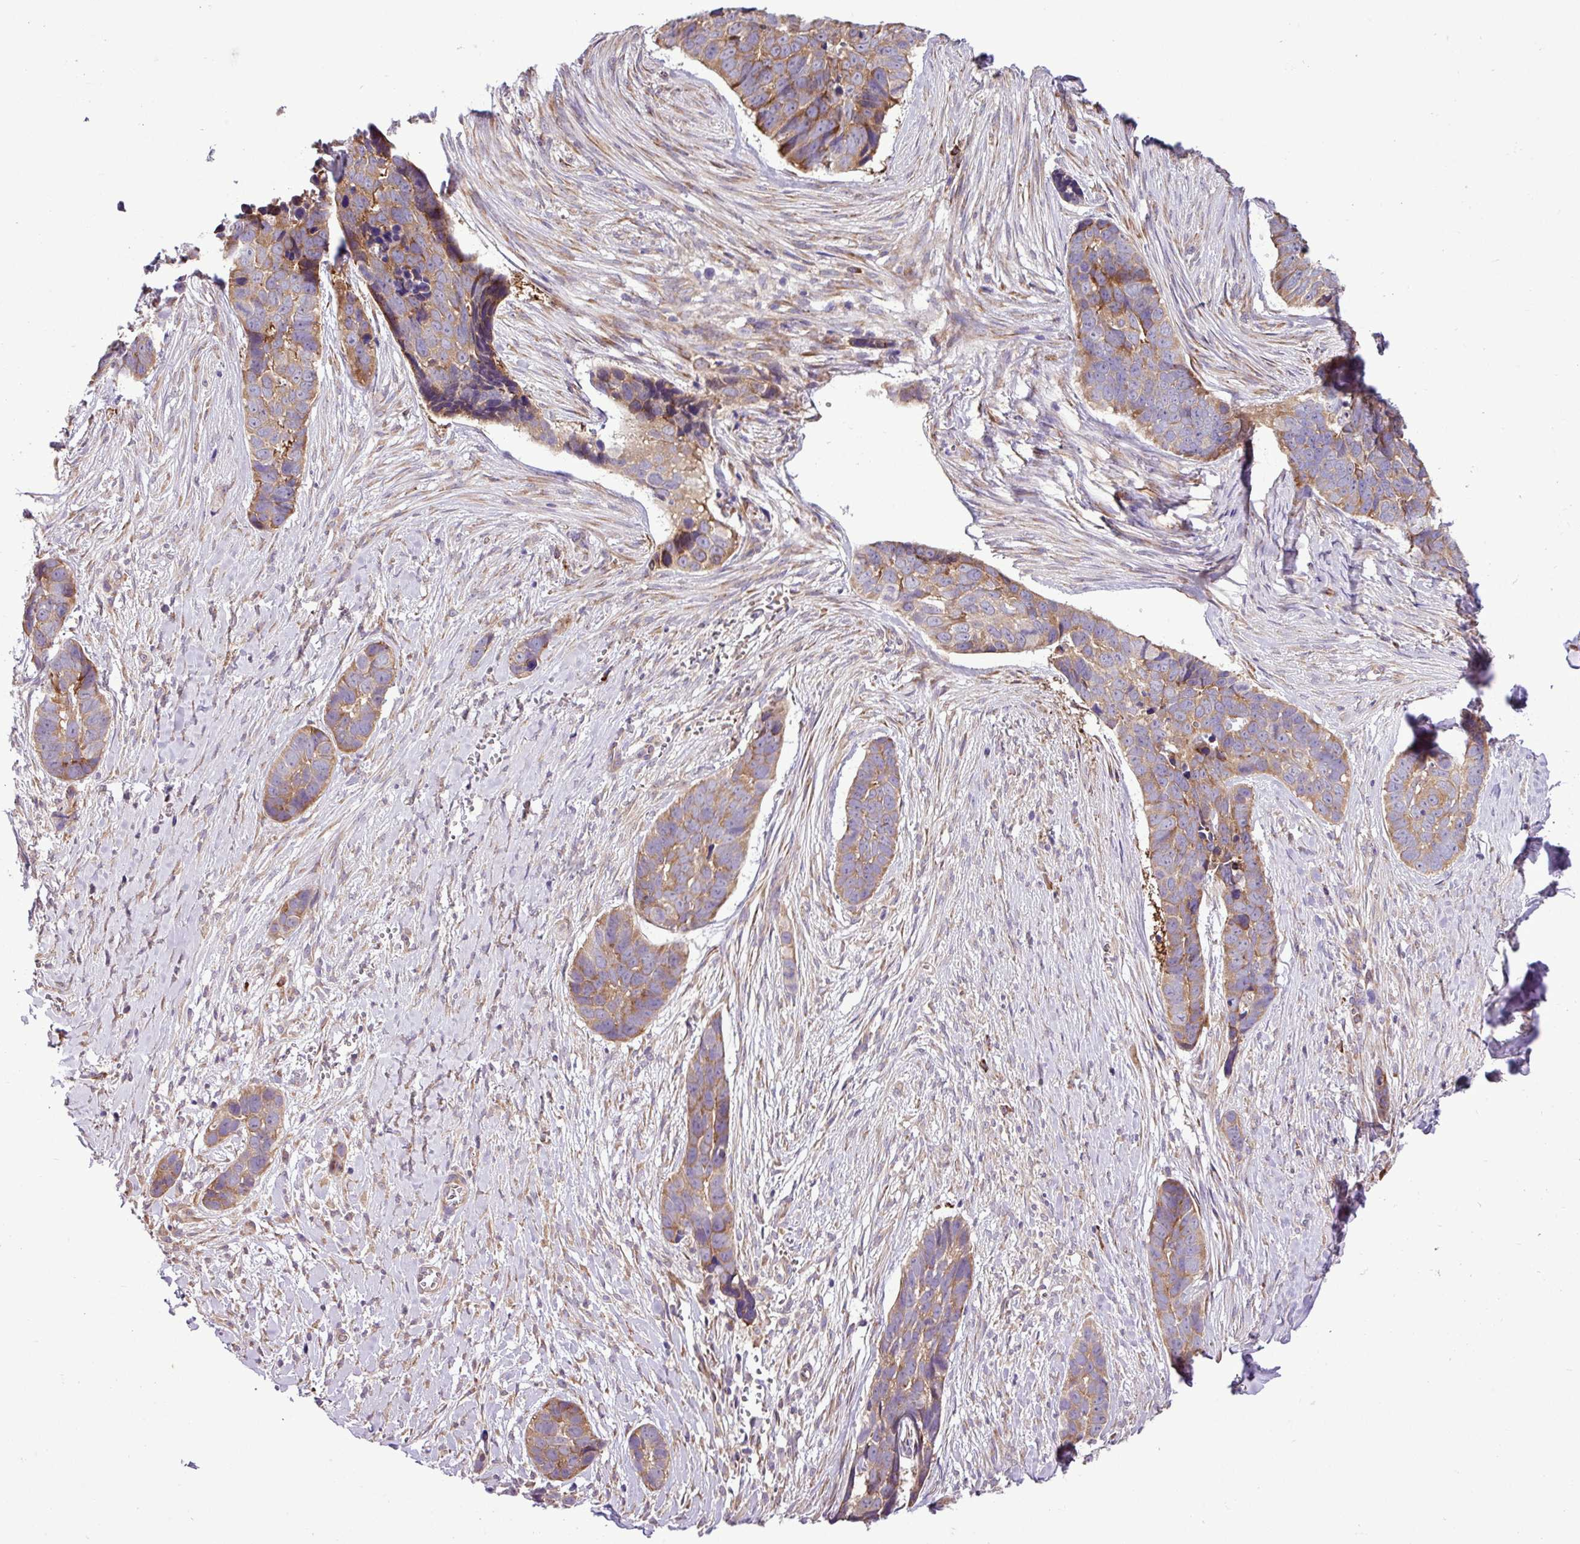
{"staining": {"intensity": "moderate", "quantity": ">75%", "location": "cytoplasmic/membranous"}, "tissue": "skin cancer", "cell_type": "Tumor cells", "image_type": "cancer", "snomed": [{"axis": "morphology", "description": "Basal cell carcinoma"}, {"axis": "topography", "description": "Skin"}], "caption": "Human basal cell carcinoma (skin) stained with a protein marker exhibits moderate staining in tumor cells.", "gene": "RPL13", "patient": {"sex": "female", "age": 82}}